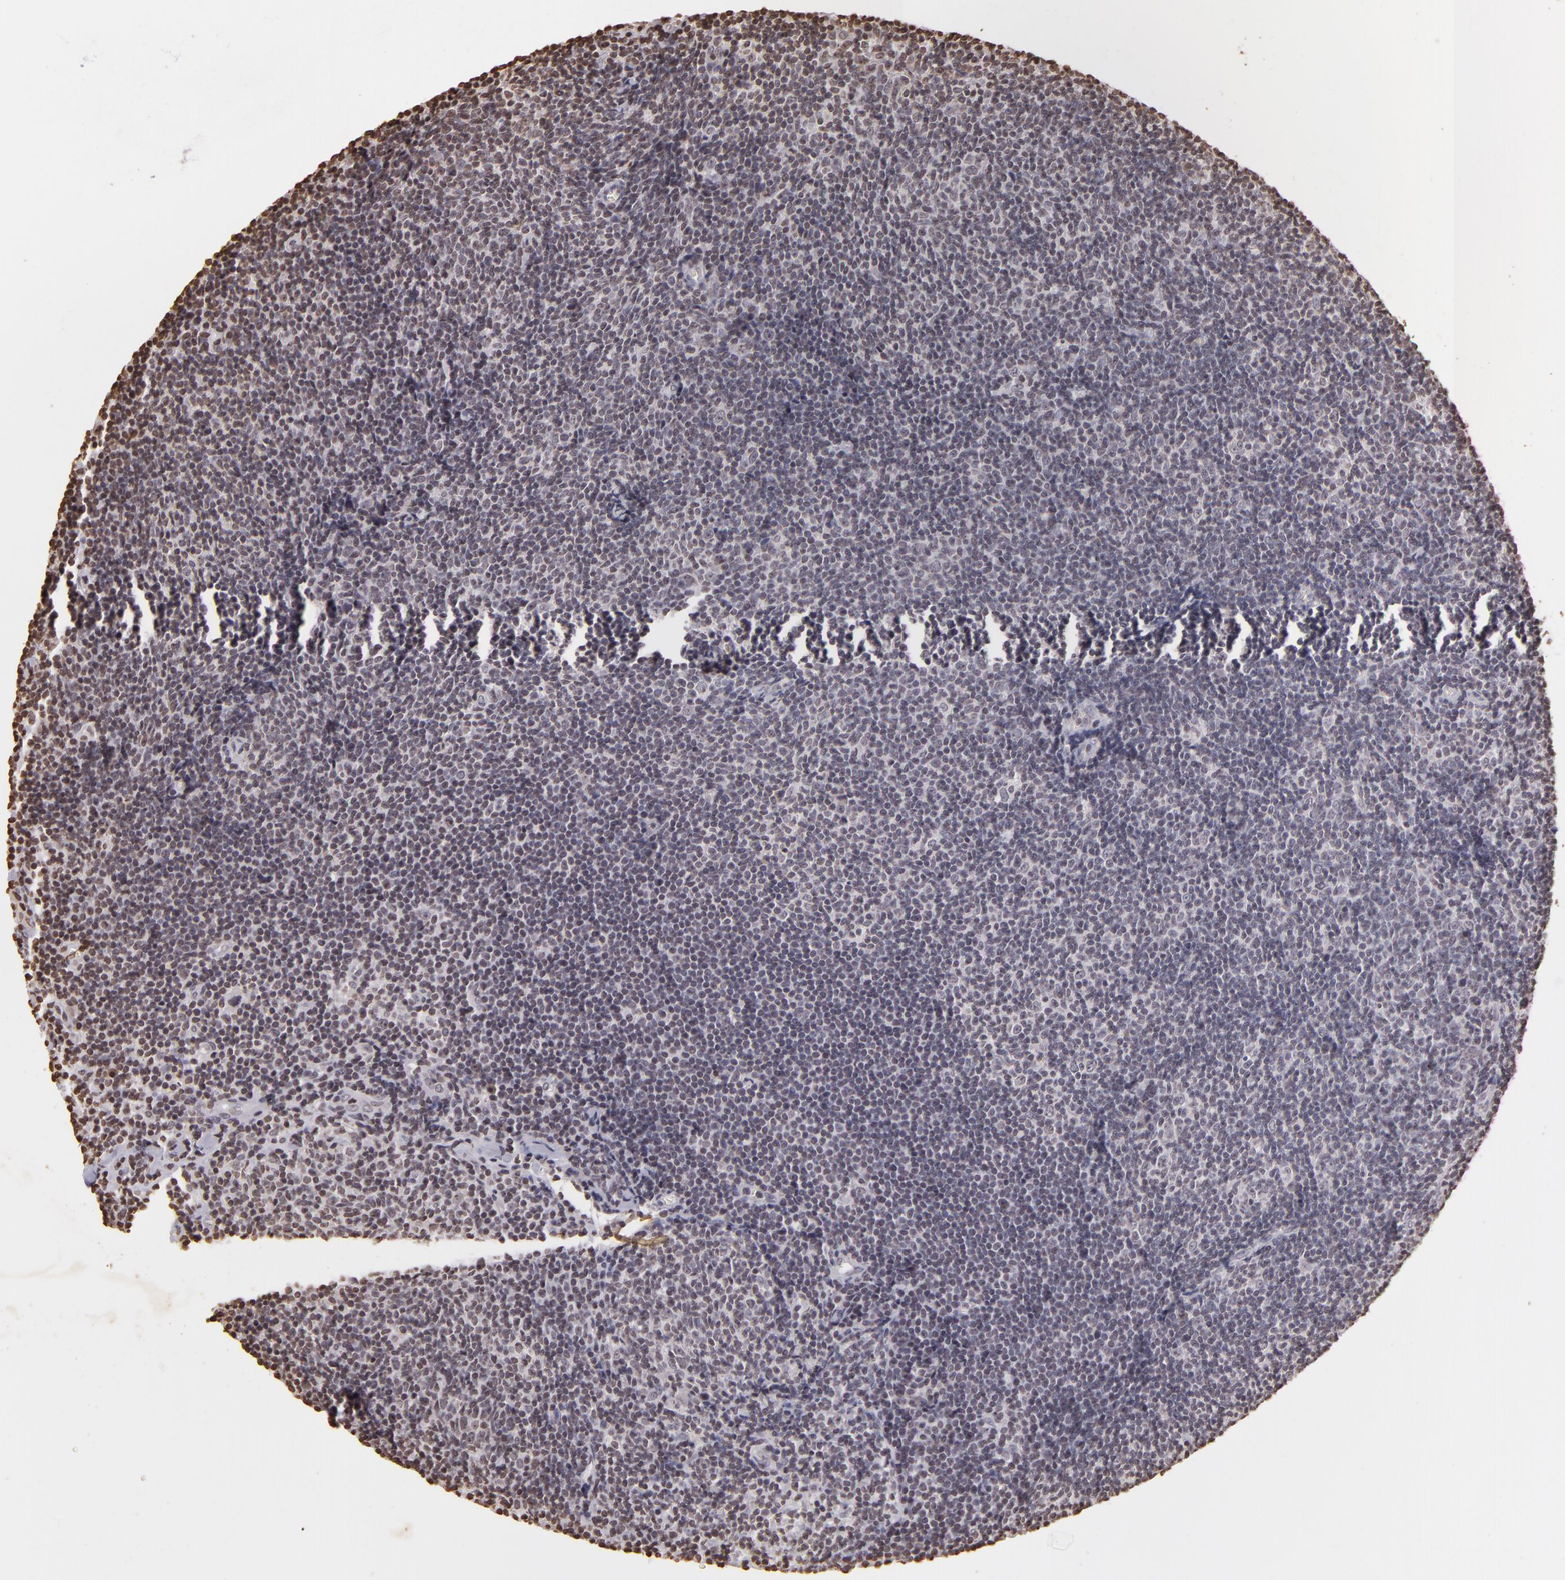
{"staining": {"intensity": "negative", "quantity": "none", "location": "none"}, "tissue": "lymphoma", "cell_type": "Tumor cells", "image_type": "cancer", "snomed": [{"axis": "morphology", "description": "Malignant lymphoma, non-Hodgkin's type, Low grade"}, {"axis": "topography", "description": "Lymph node"}], "caption": "This is an immunohistochemistry image of lymphoma. There is no positivity in tumor cells.", "gene": "THRB", "patient": {"sex": "male", "age": 49}}